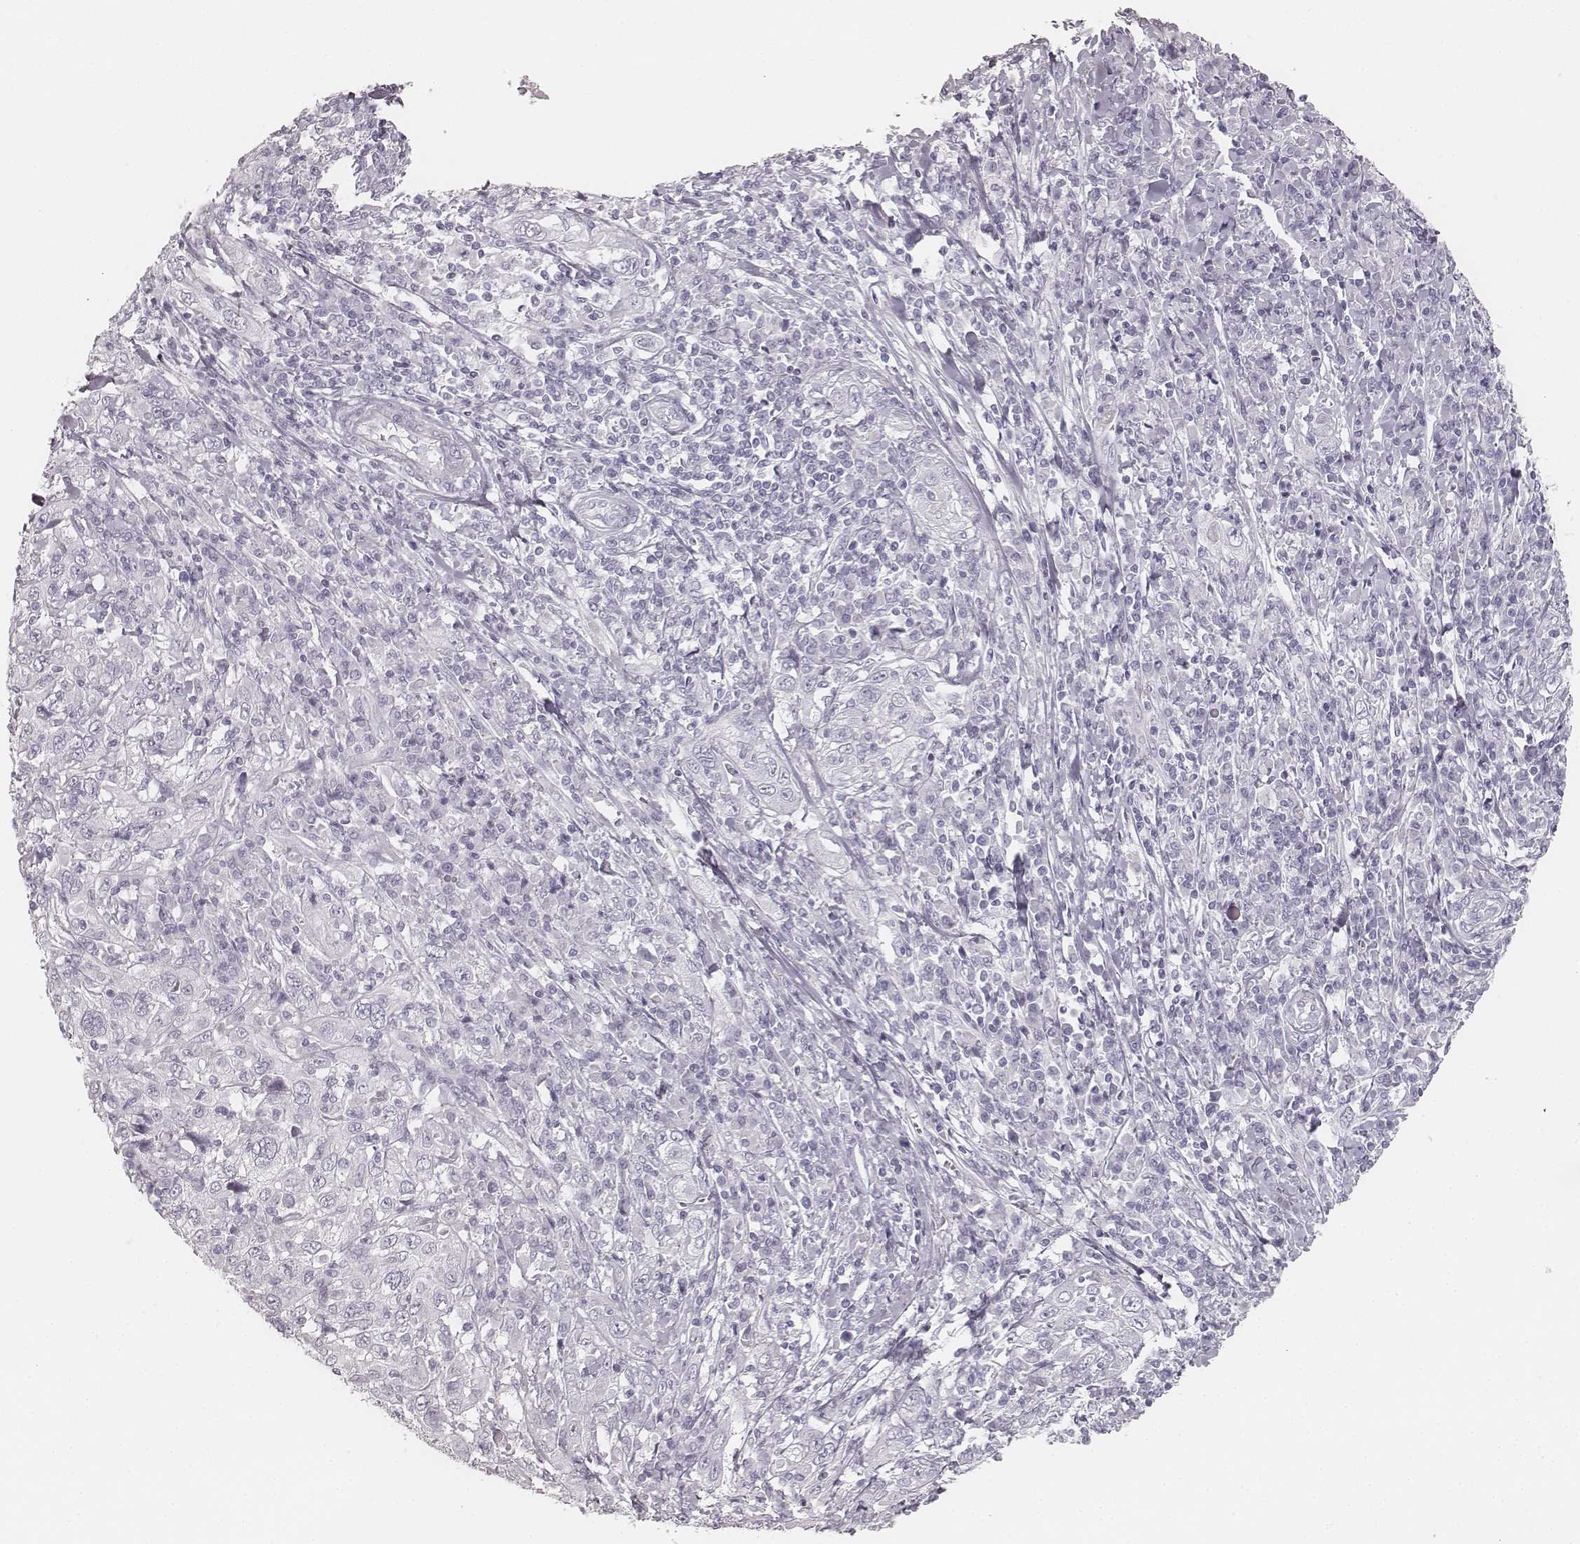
{"staining": {"intensity": "negative", "quantity": "none", "location": "none"}, "tissue": "cervical cancer", "cell_type": "Tumor cells", "image_type": "cancer", "snomed": [{"axis": "morphology", "description": "Squamous cell carcinoma, NOS"}, {"axis": "topography", "description": "Cervix"}], "caption": "The immunohistochemistry photomicrograph has no significant positivity in tumor cells of squamous cell carcinoma (cervical) tissue.", "gene": "KRT34", "patient": {"sex": "female", "age": 46}}